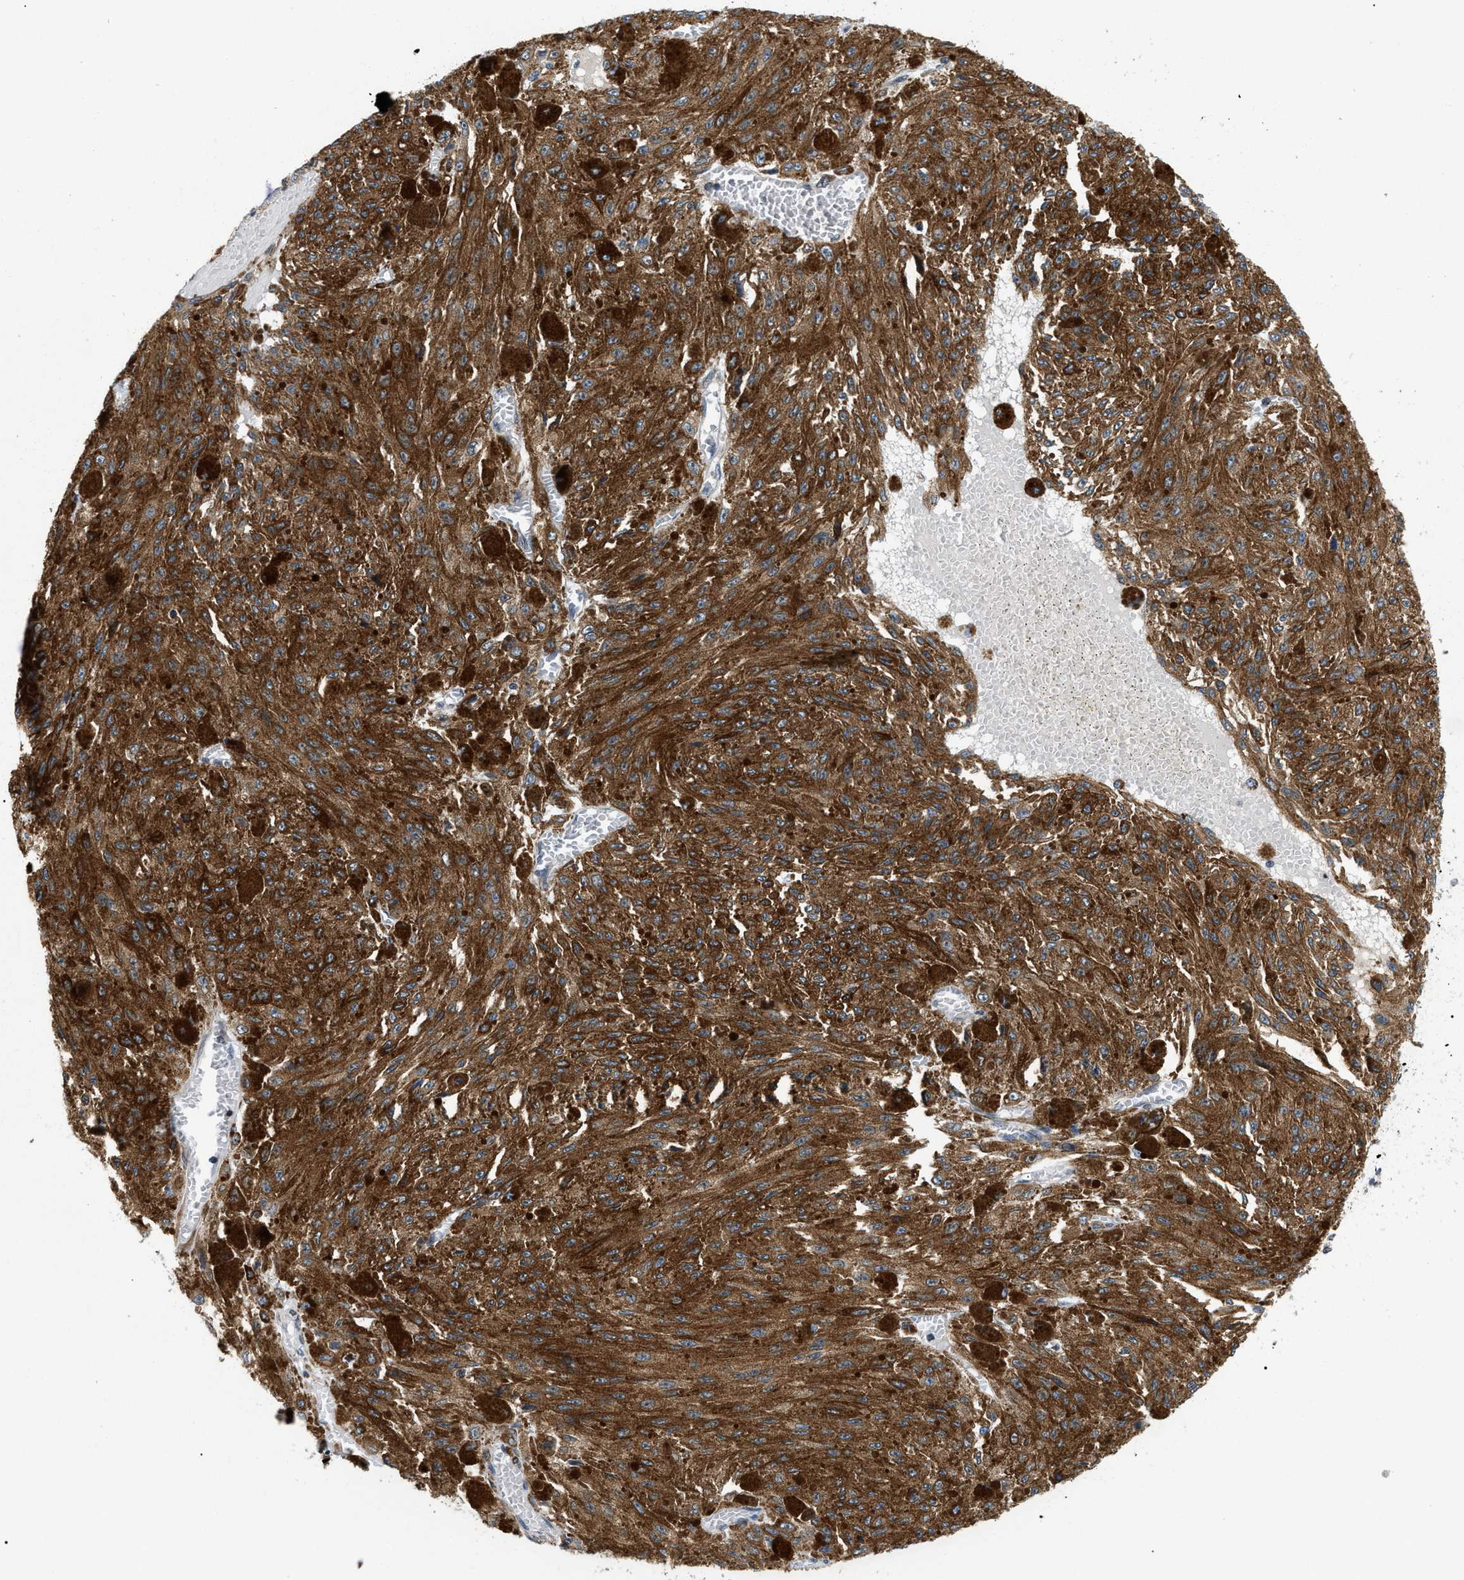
{"staining": {"intensity": "strong", "quantity": ">75%", "location": "cytoplasmic/membranous"}, "tissue": "melanoma", "cell_type": "Tumor cells", "image_type": "cancer", "snomed": [{"axis": "morphology", "description": "Malignant melanoma, NOS"}, {"axis": "topography", "description": "Other"}], "caption": "Tumor cells reveal high levels of strong cytoplasmic/membranous positivity in about >75% of cells in human malignant melanoma. The protein is shown in brown color, while the nuclei are stained blue.", "gene": "DERL1", "patient": {"sex": "male", "age": 79}}